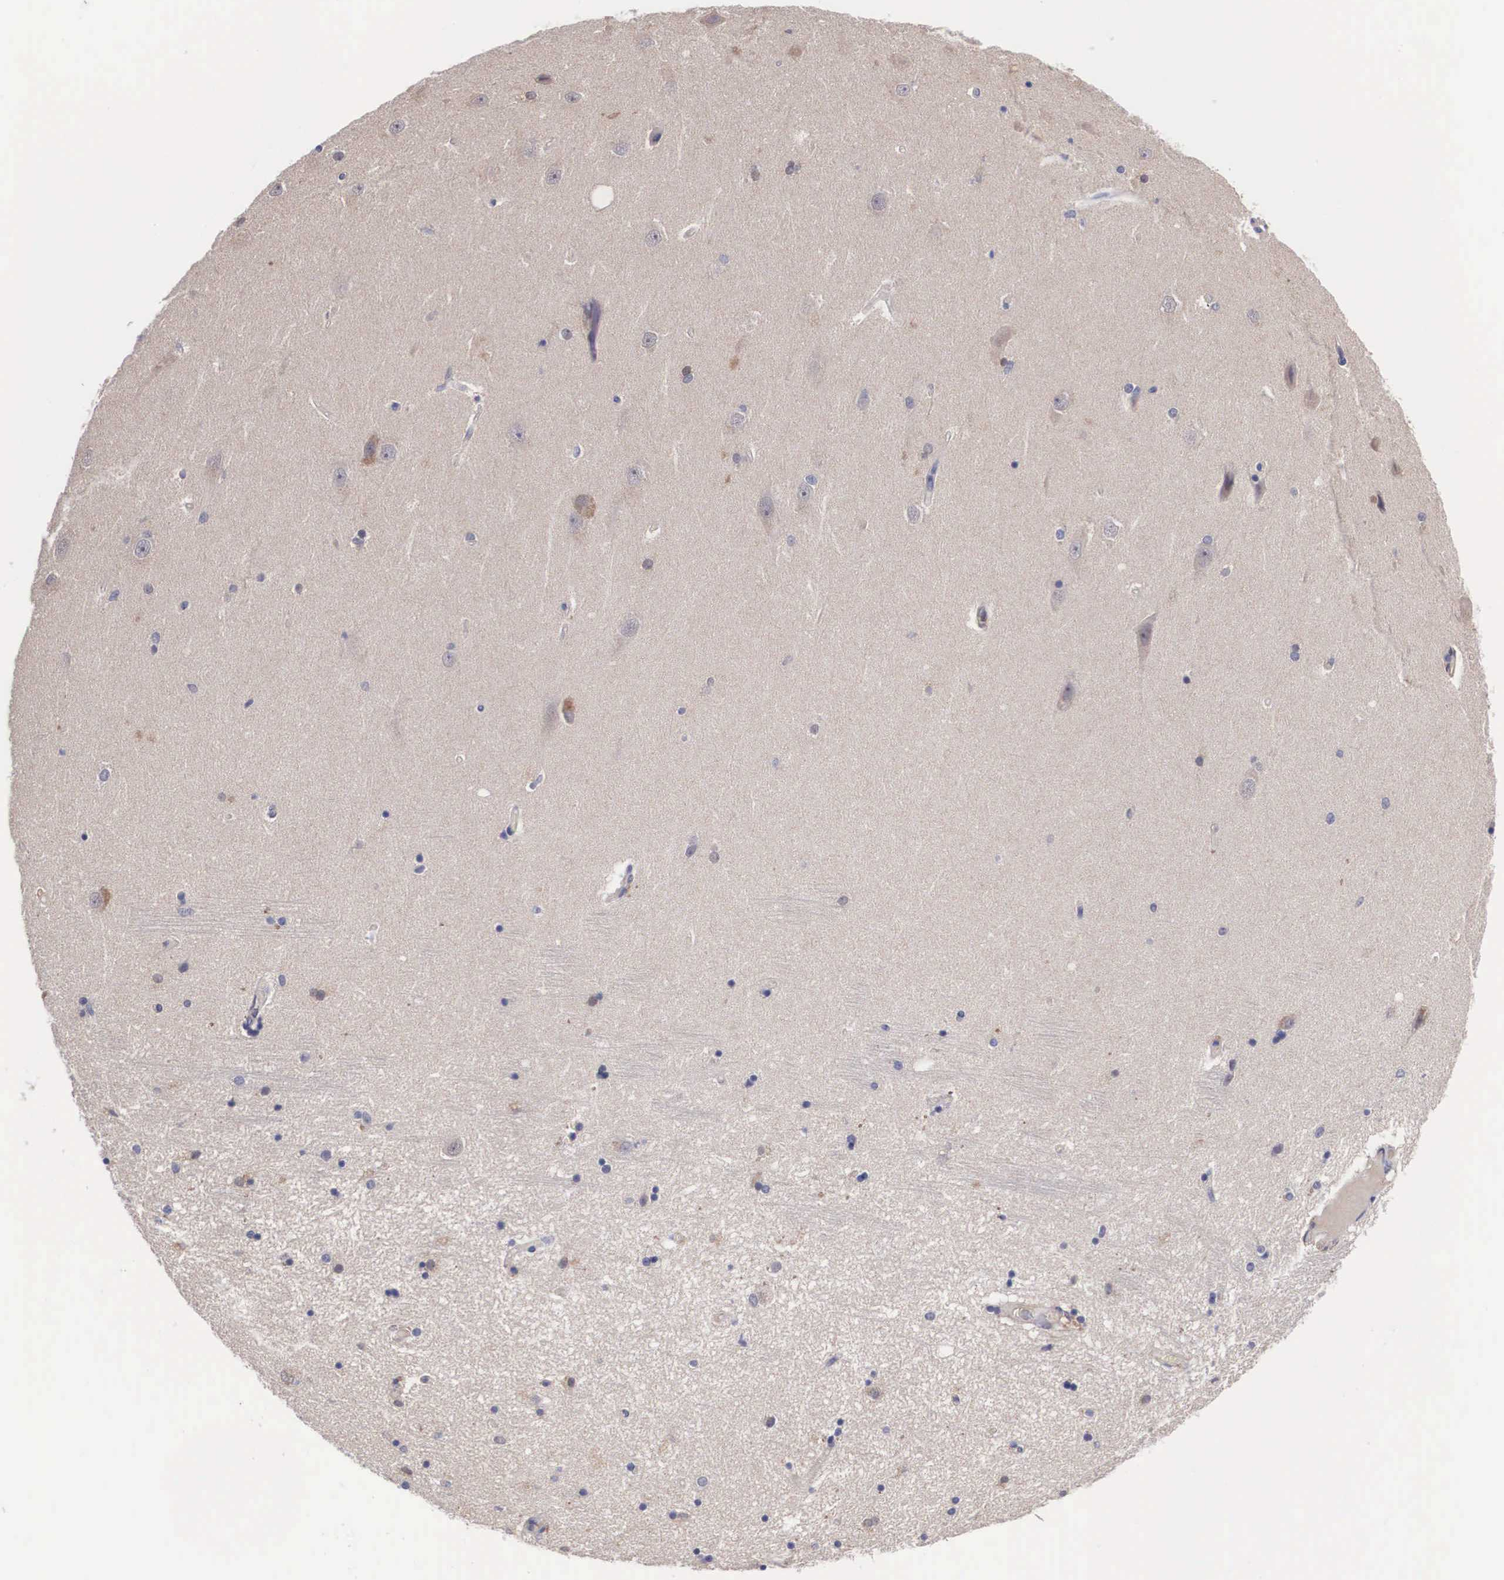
{"staining": {"intensity": "weak", "quantity": "<25%", "location": "cytoplasmic/membranous"}, "tissue": "hippocampus", "cell_type": "Glial cells", "image_type": "normal", "snomed": [{"axis": "morphology", "description": "Normal tissue, NOS"}, {"axis": "topography", "description": "Hippocampus"}], "caption": "This is a image of IHC staining of normal hippocampus, which shows no staining in glial cells.", "gene": "ABHD4", "patient": {"sex": "female", "age": 54}}